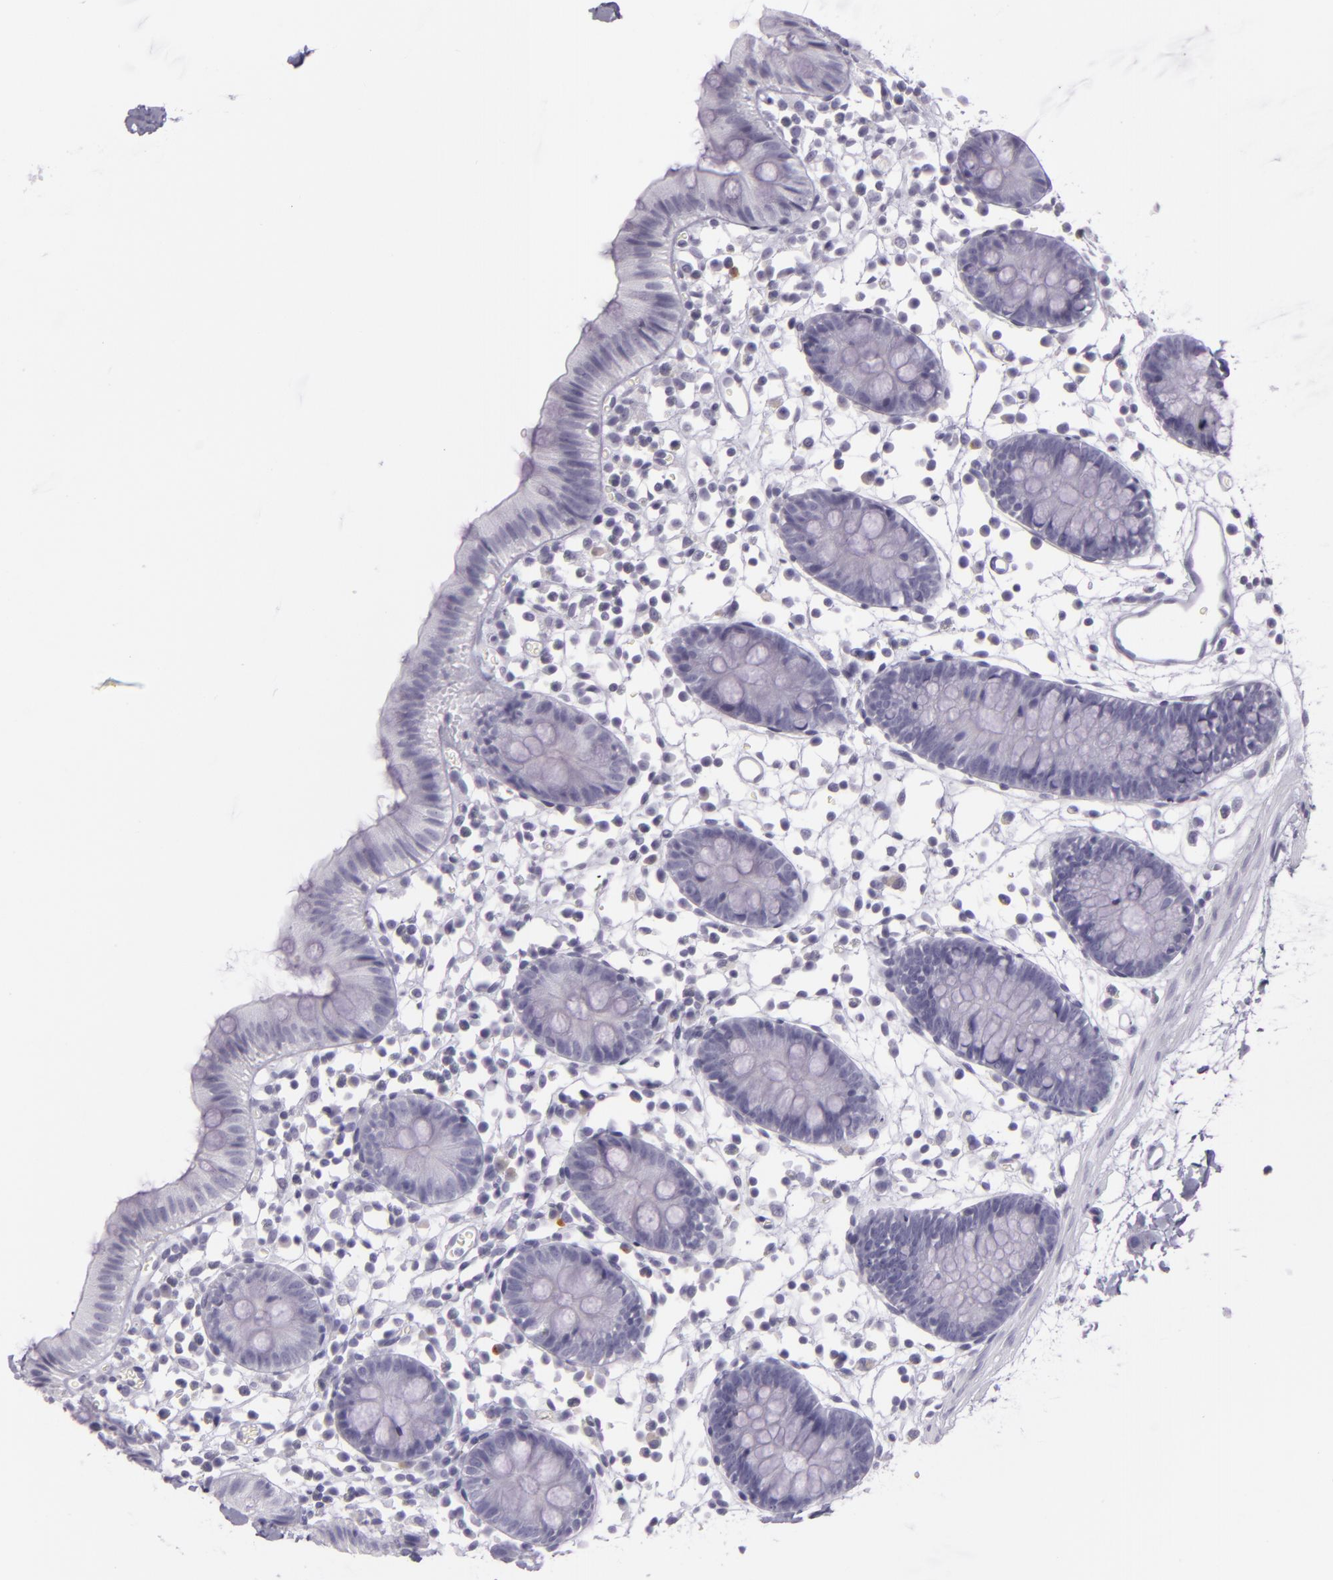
{"staining": {"intensity": "negative", "quantity": "none", "location": "none"}, "tissue": "colon", "cell_type": "Endothelial cells", "image_type": "normal", "snomed": [{"axis": "morphology", "description": "Normal tissue, NOS"}, {"axis": "topography", "description": "Colon"}], "caption": "Histopathology image shows no significant protein expression in endothelial cells of unremarkable colon. (Immunohistochemistry, brightfield microscopy, high magnification).", "gene": "MUC6", "patient": {"sex": "male", "age": 14}}